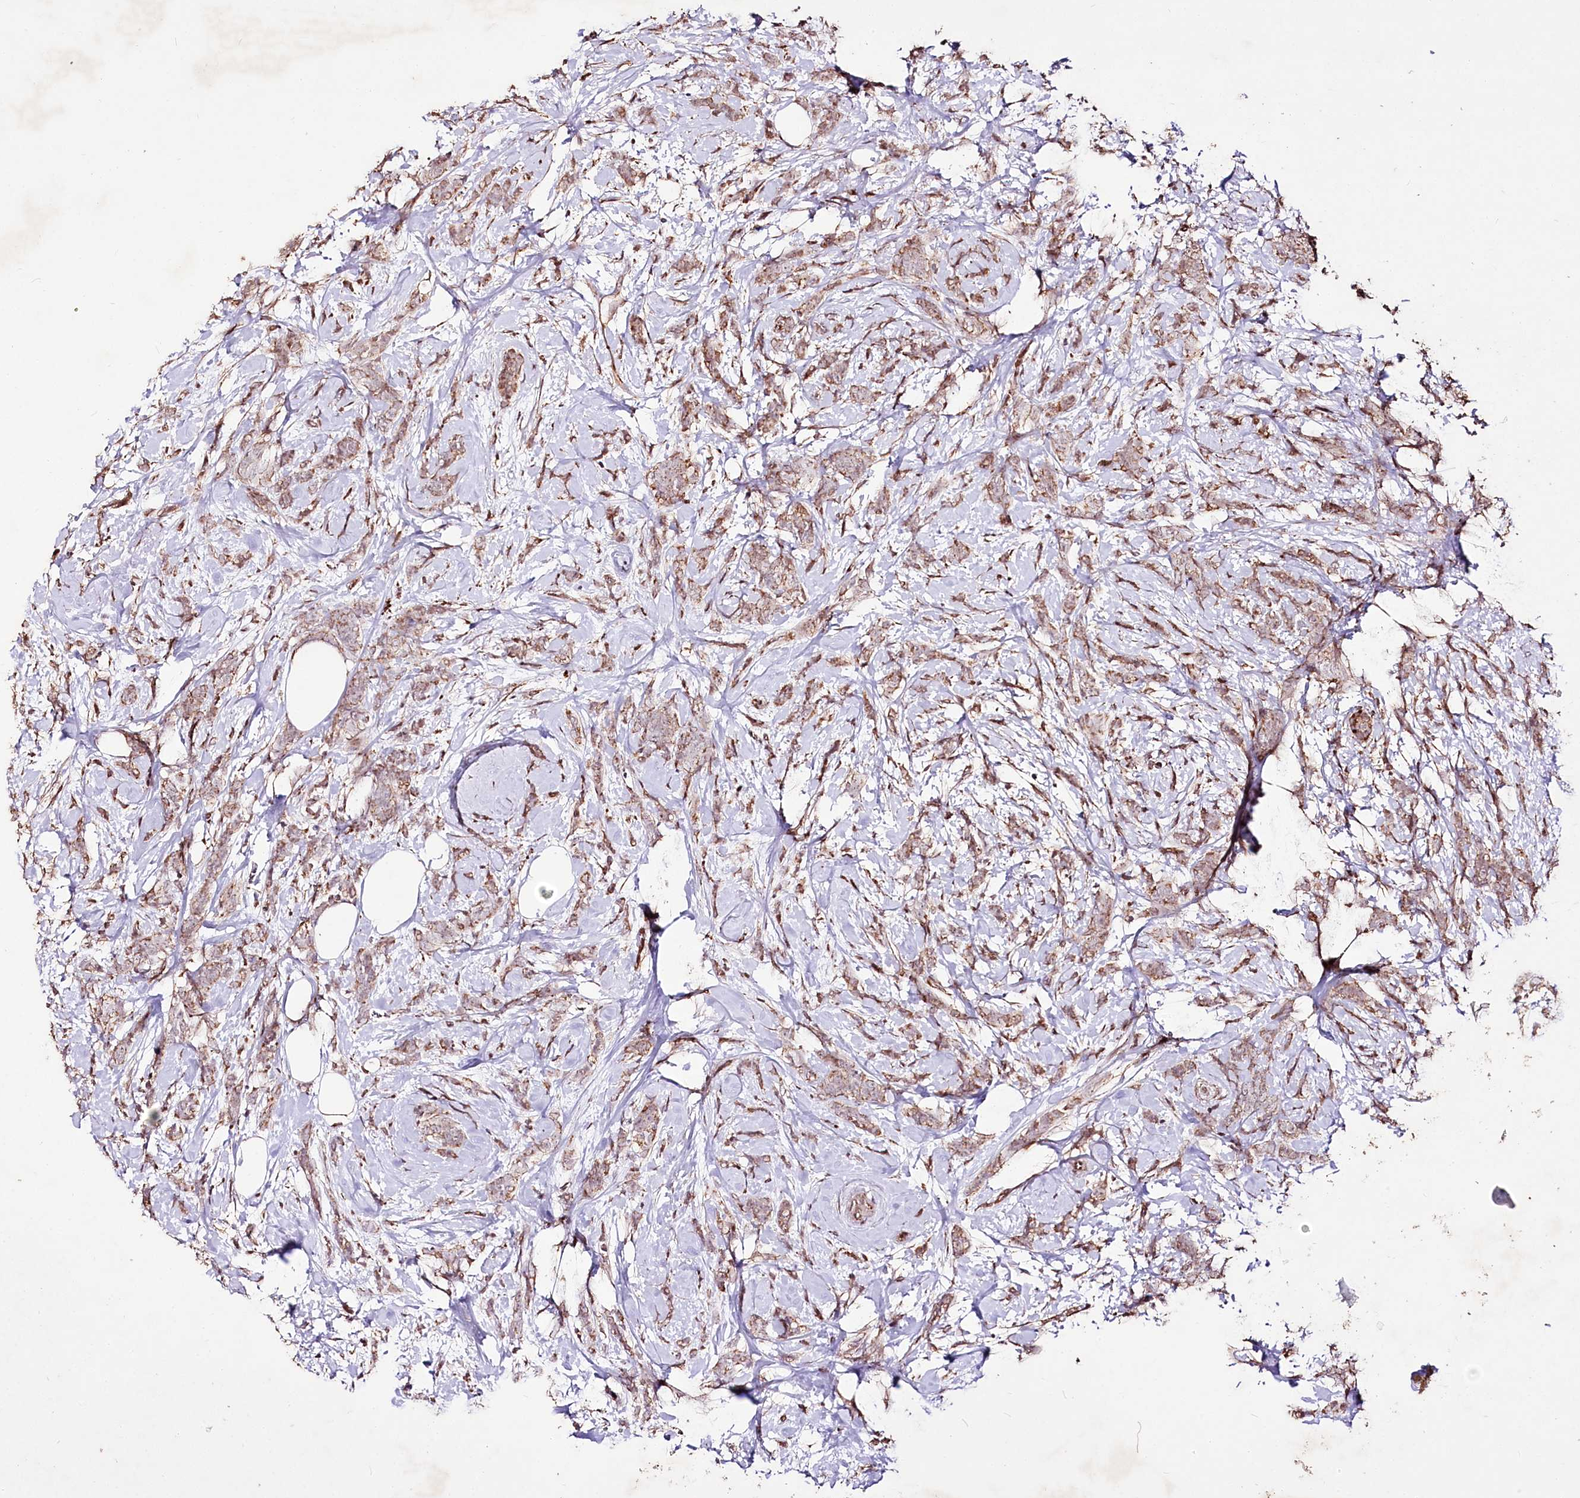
{"staining": {"intensity": "weak", "quantity": ">75%", "location": "cytoplasmic/membranous"}, "tissue": "breast cancer", "cell_type": "Tumor cells", "image_type": "cancer", "snomed": [{"axis": "morphology", "description": "Lobular carcinoma"}, {"axis": "topography", "description": "Breast"}], "caption": "Breast cancer stained with DAB IHC demonstrates low levels of weak cytoplasmic/membranous staining in about >75% of tumor cells. Immunohistochemistry stains the protein in brown and the nuclei are stained blue.", "gene": "CARD19", "patient": {"sex": "female", "age": 58}}